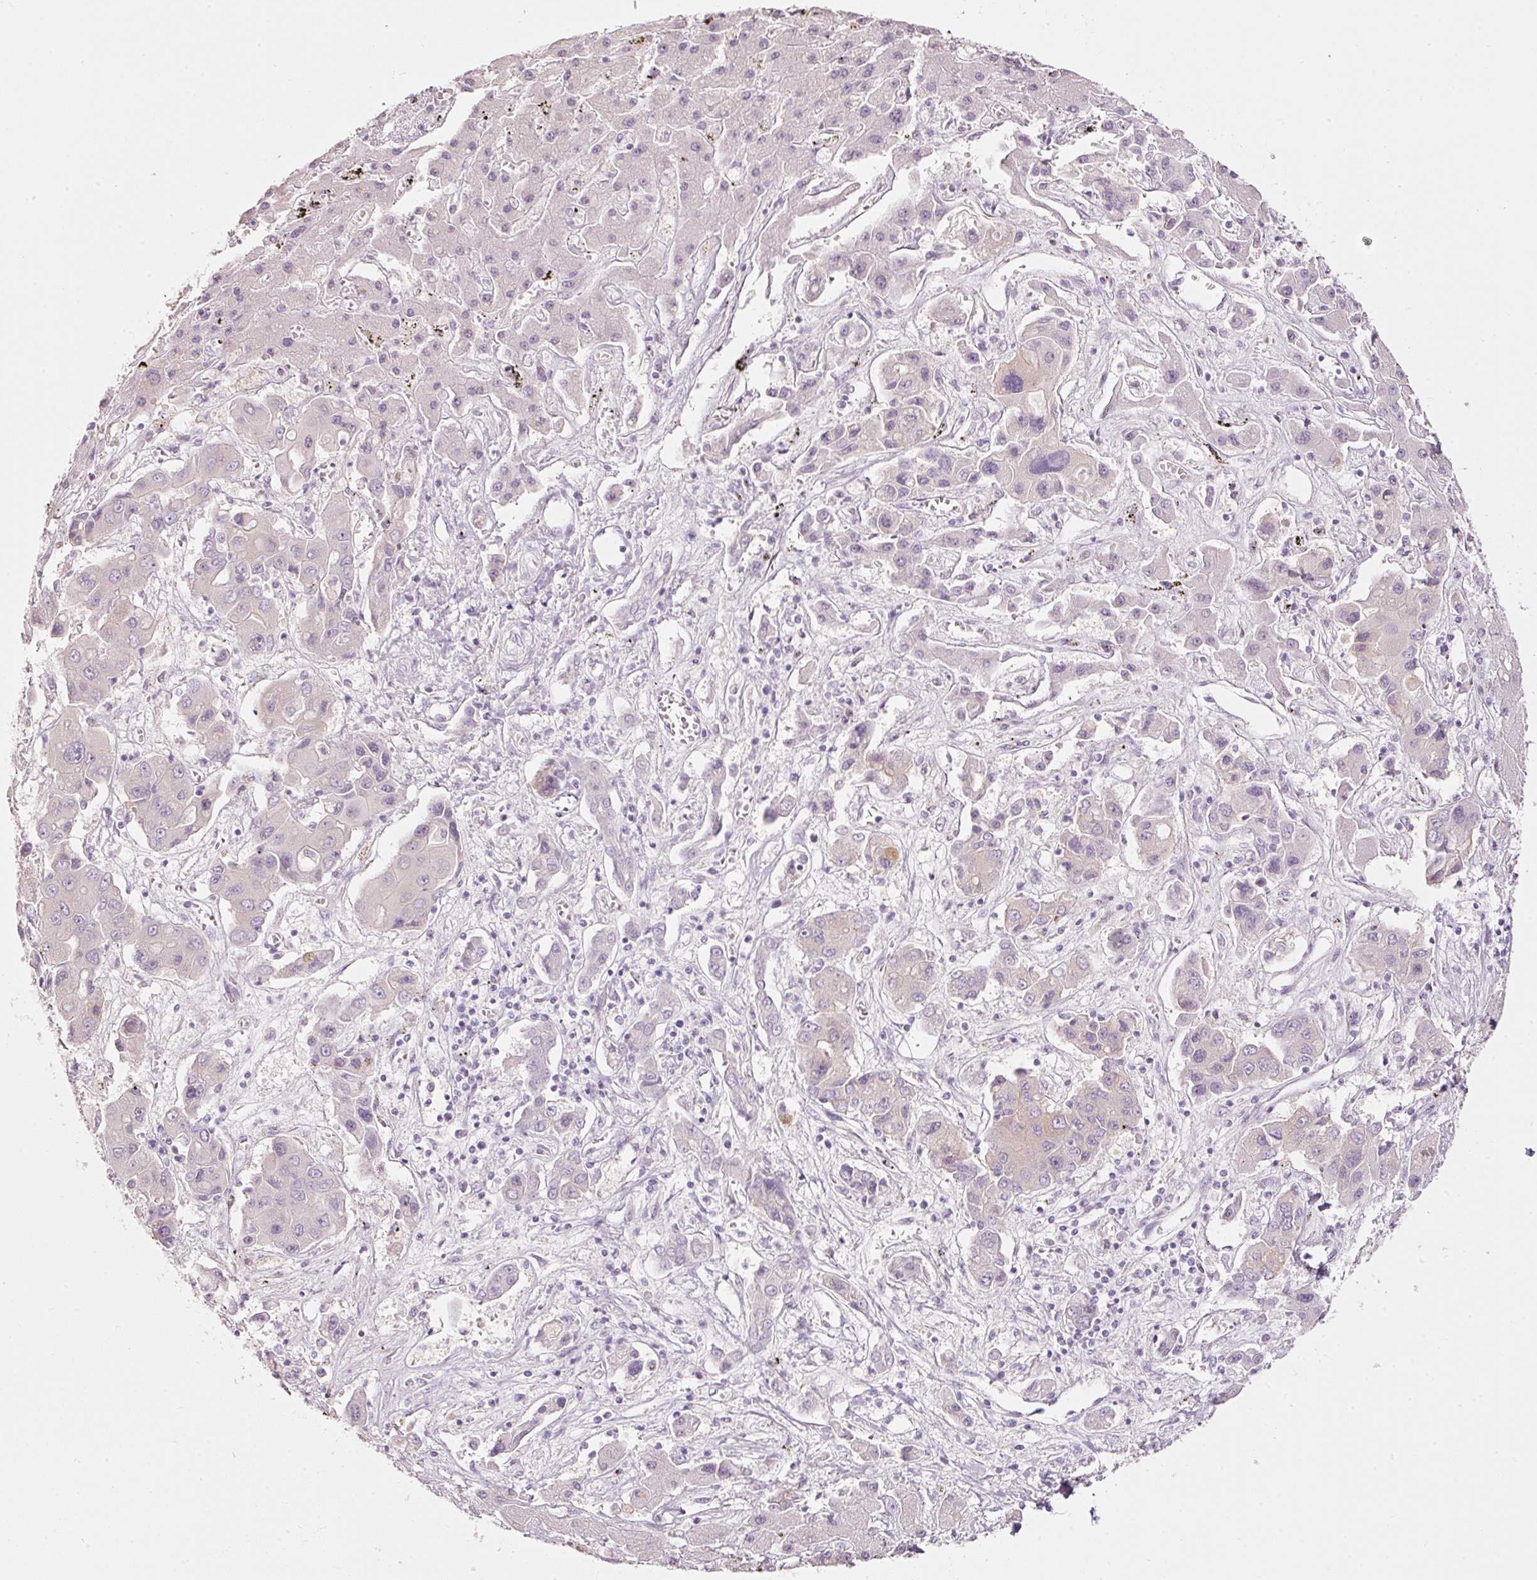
{"staining": {"intensity": "weak", "quantity": "25%-75%", "location": "cytoplasmic/membranous"}, "tissue": "liver cancer", "cell_type": "Tumor cells", "image_type": "cancer", "snomed": [{"axis": "morphology", "description": "Cholangiocarcinoma"}, {"axis": "topography", "description": "Liver"}], "caption": "A low amount of weak cytoplasmic/membranous positivity is present in approximately 25%-75% of tumor cells in cholangiocarcinoma (liver) tissue.", "gene": "PDXDC1", "patient": {"sex": "male", "age": 67}}